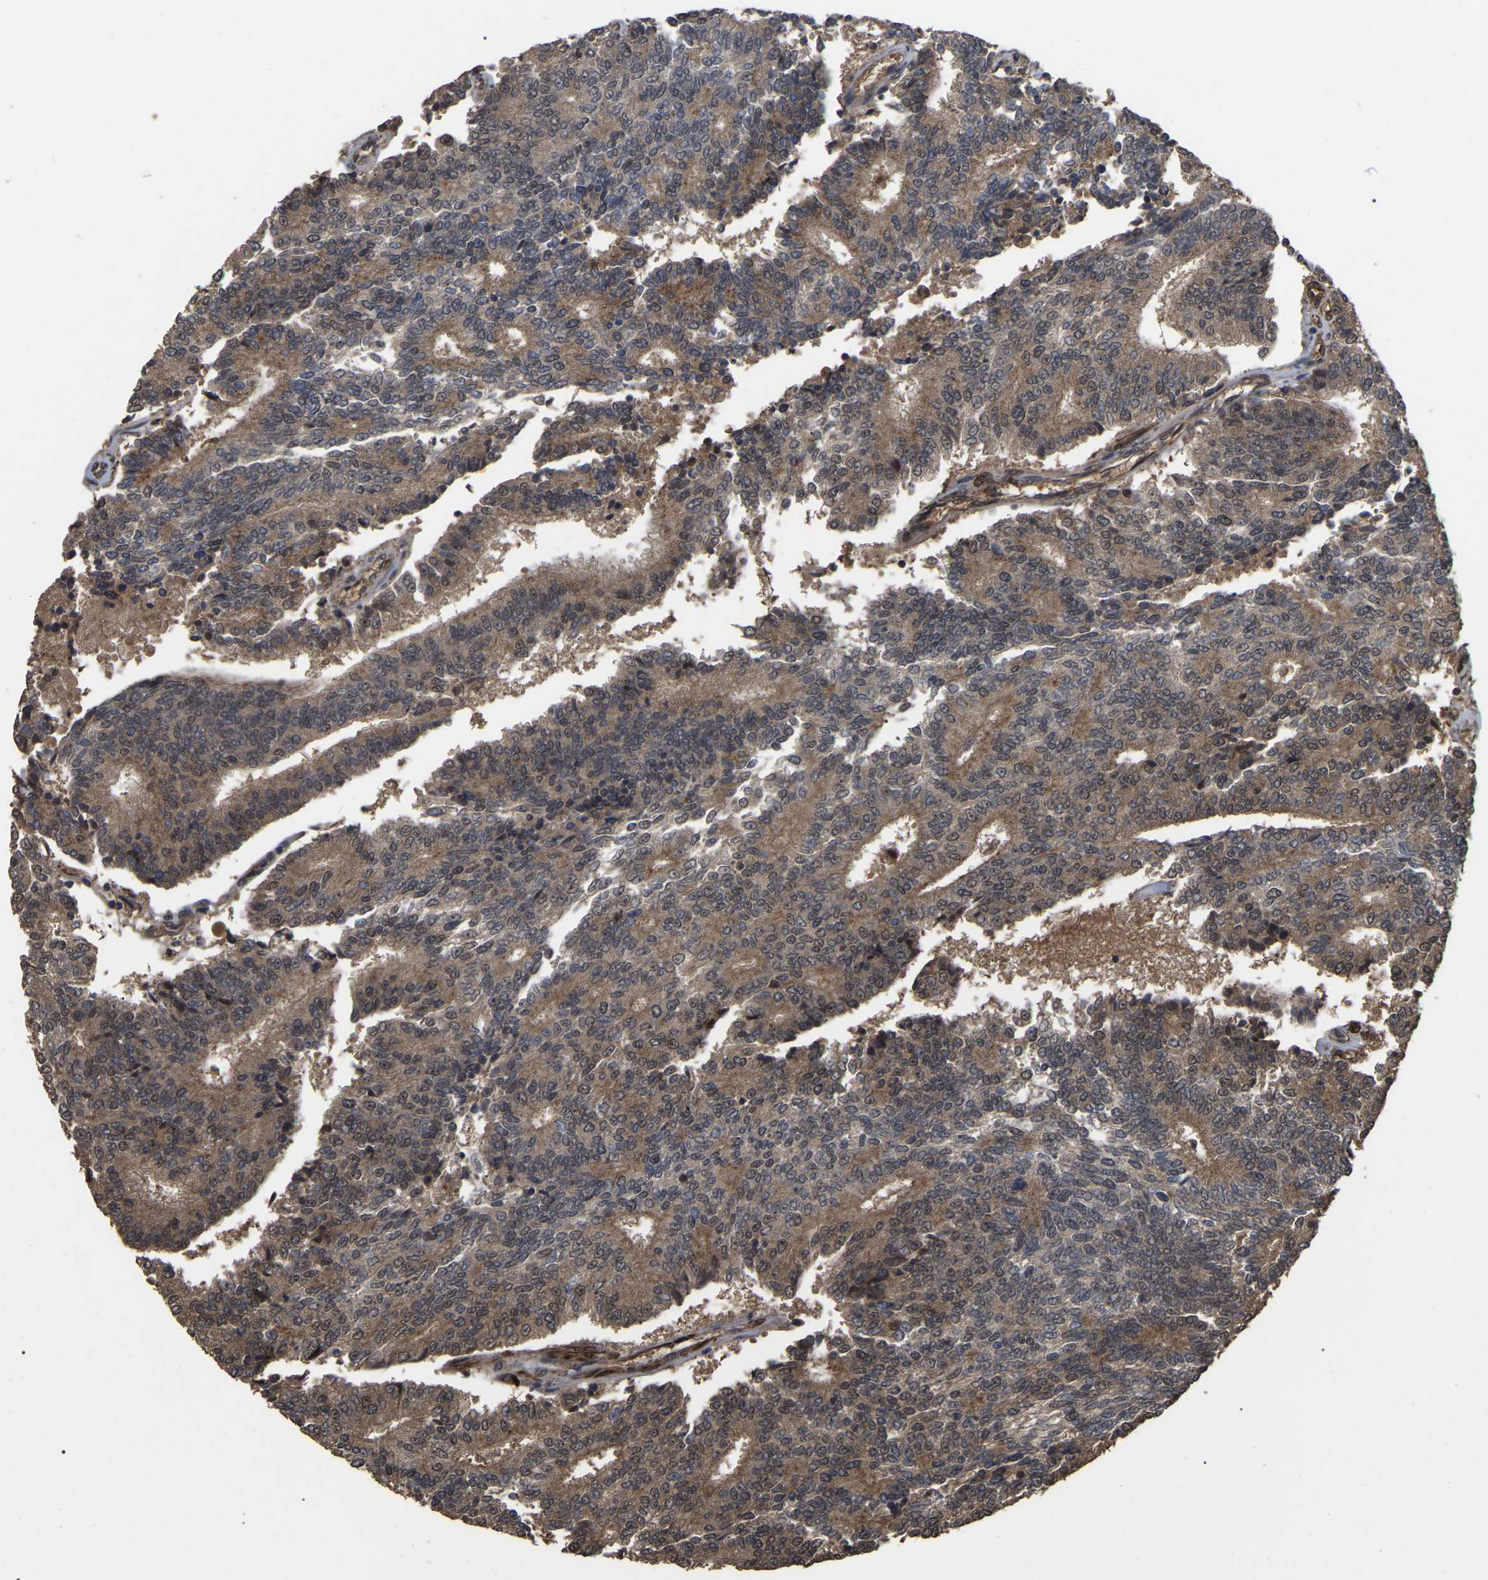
{"staining": {"intensity": "moderate", "quantity": ">75%", "location": "cytoplasmic/membranous"}, "tissue": "prostate cancer", "cell_type": "Tumor cells", "image_type": "cancer", "snomed": [{"axis": "morphology", "description": "Normal tissue, NOS"}, {"axis": "morphology", "description": "Adenocarcinoma, High grade"}, {"axis": "topography", "description": "Prostate"}, {"axis": "topography", "description": "Seminal veicle"}], "caption": "Moderate cytoplasmic/membranous expression is identified in approximately >75% of tumor cells in prostate cancer.", "gene": "FAM161B", "patient": {"sex": "male", "age": 55}}